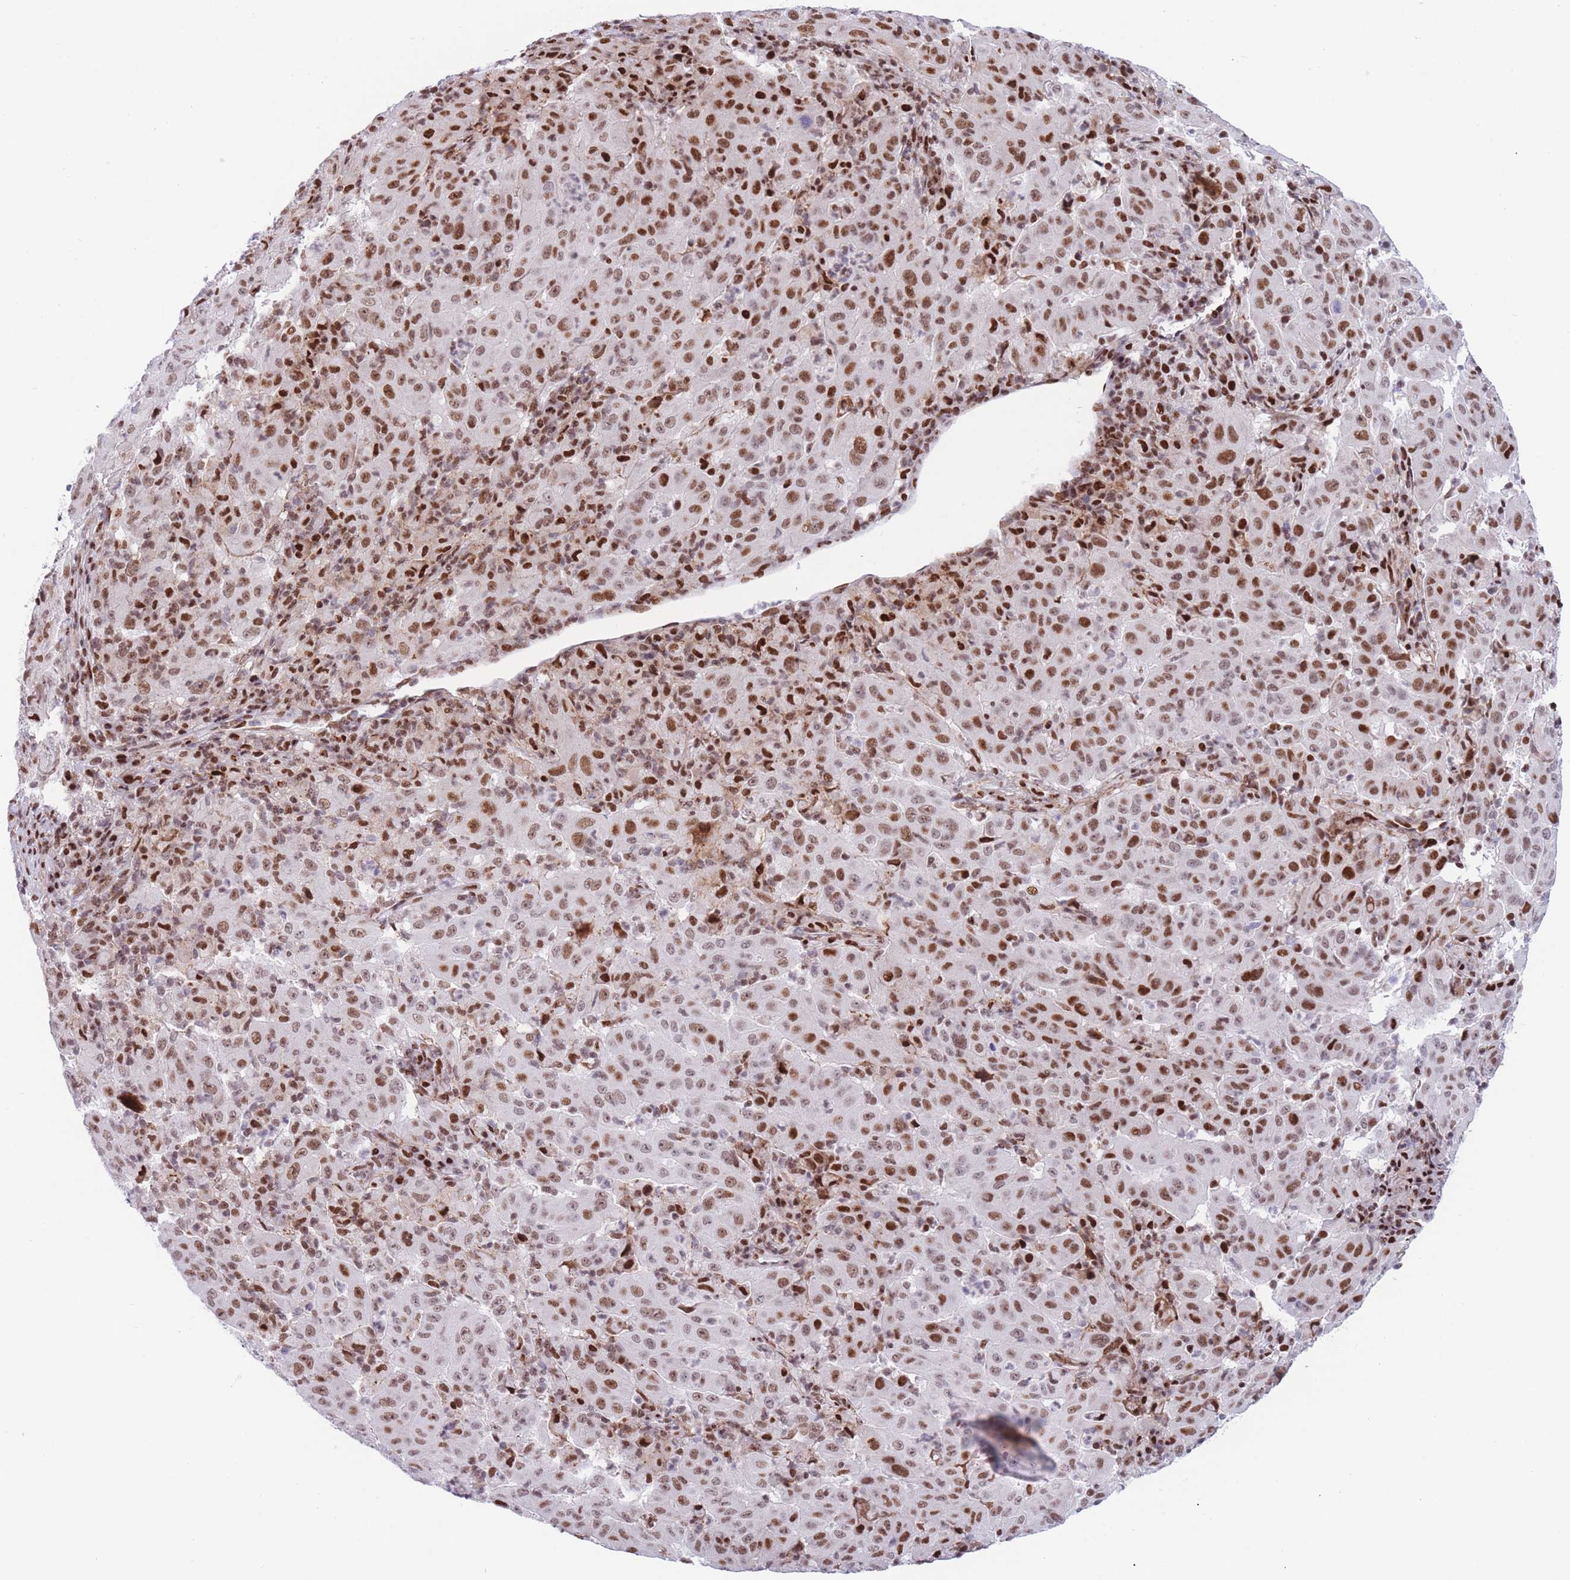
{"staining": {"intensity": "strong", "quantity": ">75%", "location": "nuclear"}, "tissue": "pancreatic cancer", "cell_type": "Tumor cells", "image_type": "cancer", "snomed": [{"axis": "morphology", "description": "Adenocarcinoma, NOS"}, {"axis": "topography", "description": "Pancreas"}], "caption": "Protein staining of pancreatic adenocarcinoma tissue displays strong nuclear expression in about >75% of tumor cells. (IHC, brightfield microscopy, high magnification).", "gene": "DNAJC3", "patient": {"sex": "male", "age": 63}}